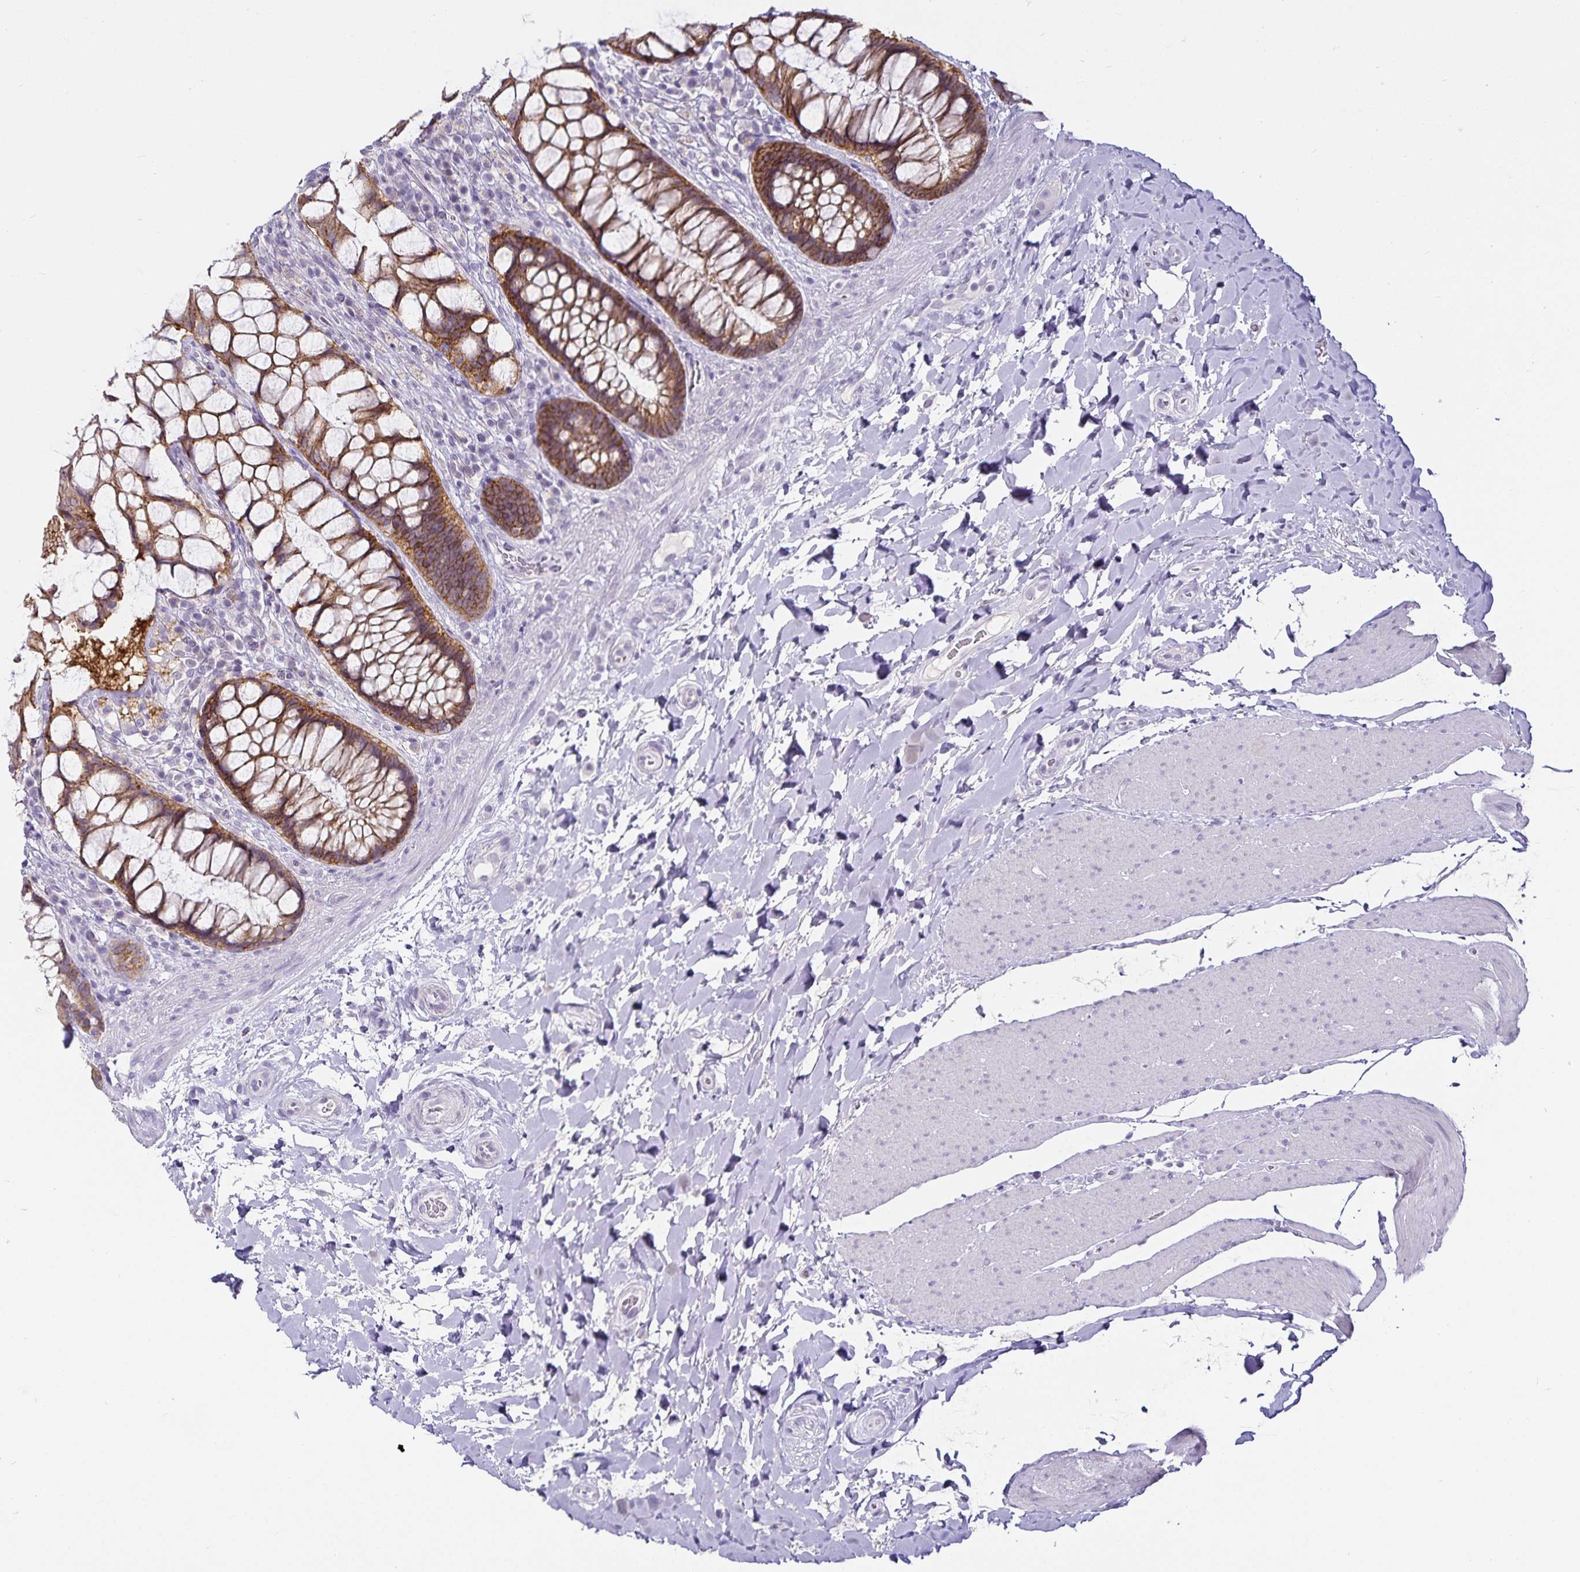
{"staining": {"intensity": "moderate", "quantity": ">75%", "location": "cytoplasmic/membranous"}, "tissue": "rectum", "cell_type": "Glandular cells", "image_type": "normal", "snomed": [{"axis": "morphology", "description": "Normal tissue, NOS"}, {"axis": "topography", "description": "Rectum"}], "caption": "Brown immunohistochemical staining in unremarkable rectum reveals moderate cytoplasmic/membranous staining in approximately >75% of glandular cells. The protein is shown in brown color, while the nuclei are stained blue.", "gene": "CA12", "patient": {"sex": "female", "age": 58}}